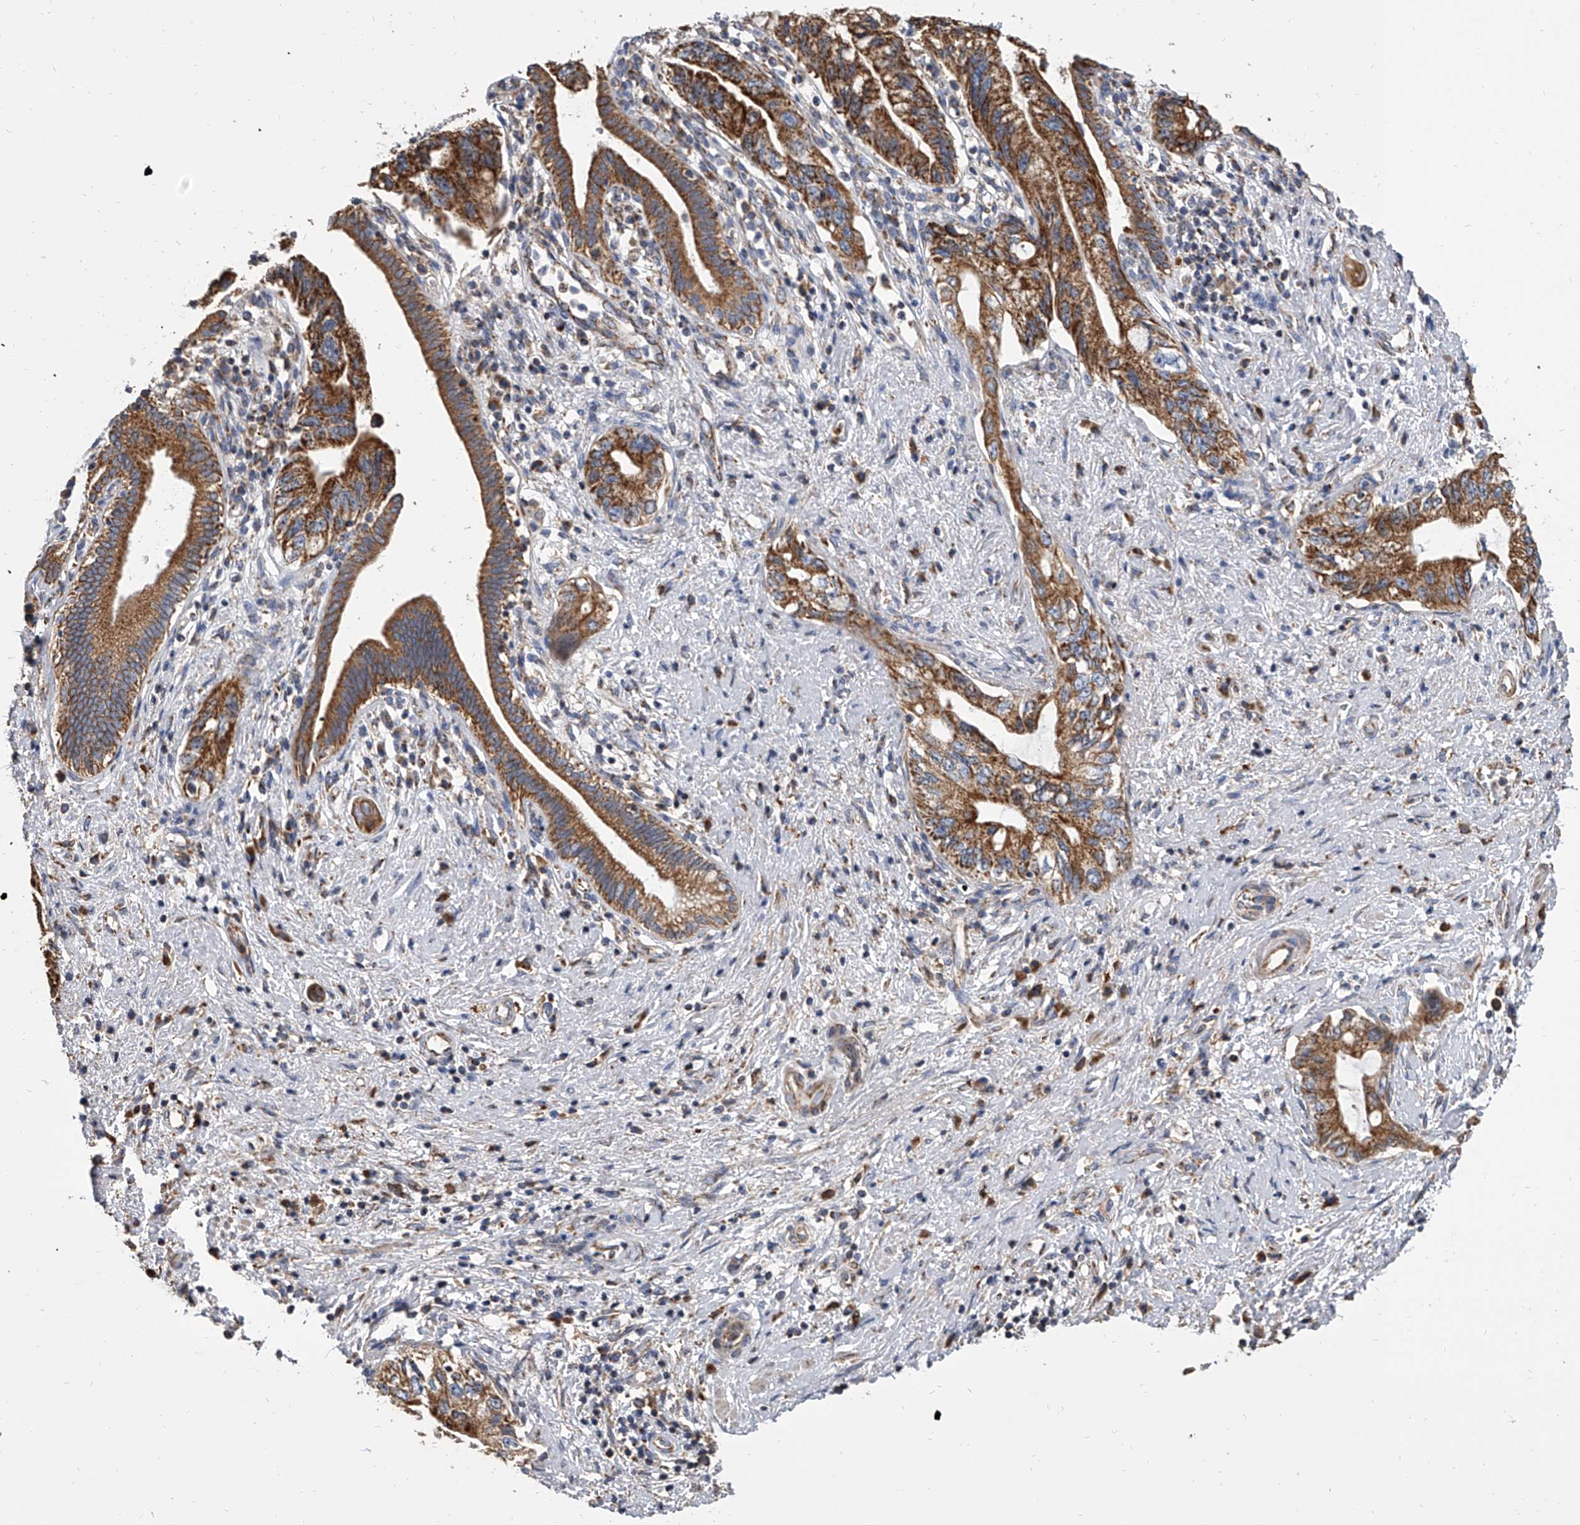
{"staining": {"intensity": "strong", "quantity": ">75%", "location": "cytoplasmic/membranous"}, "tissue": "pancreatic cancer", "cell_type": "Tumor cells", "image_type": "cancer", "snomed": [{"axis": "morphology", "description": "Adenocarcinoma, NOS"}, {"axis": "topography", "description": "Pancreas"}], "caption": "Immunohistochemistry (IHC) histopathology image of neoplastic tissue: human pancreatic adenocarcinoma stained using IHC shows high levels of strong protein expression localized specifically in the cytoplasmic/membranous of tumor cells, appearing as a cytoplasmic/membranous brown color.", "gene": "MRPL28", "patient": {"sex": "female", "age": 73}}